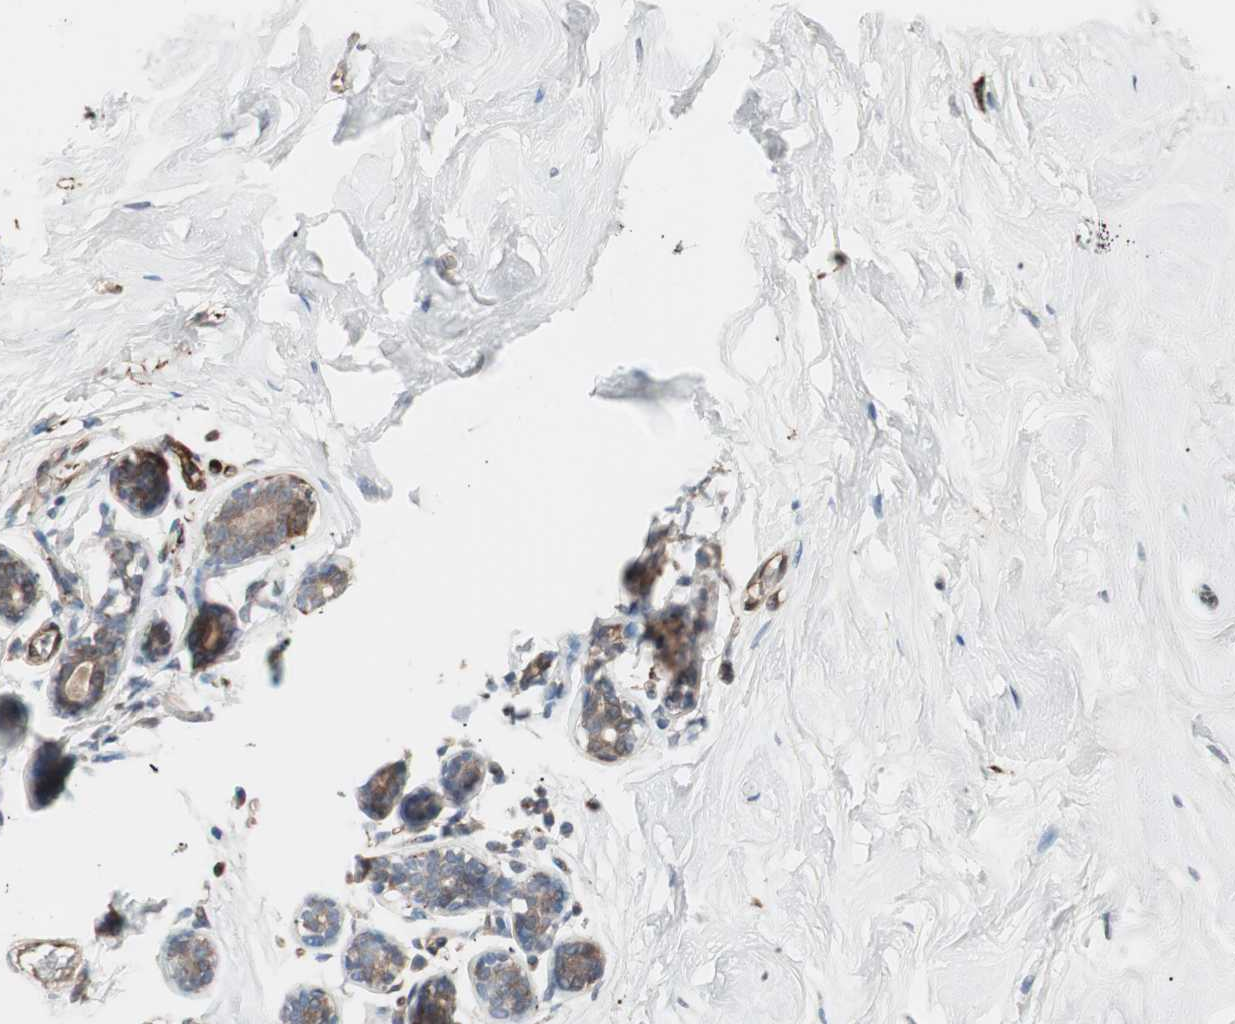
{"staining": {"intensity": "negative", "quantity": "none", "location": "none"}, "tissue": "breast", "cell_type": "Adipocytes", "image_type": "normal", "snomed": [{"axis": "morphology", "description": "Normal tissue, NOS"}, {"axis": "topography", "description": "Breast"}], "caption": "Breast was stained to show a protein in brown. There is no significant staining in adipocytes. The staining is performed using DAB brown chromogen with nuclei counter-stained in using hematoxylin.", "gene": "STAB1", "patient": {"sex": "female", "age": 23}}